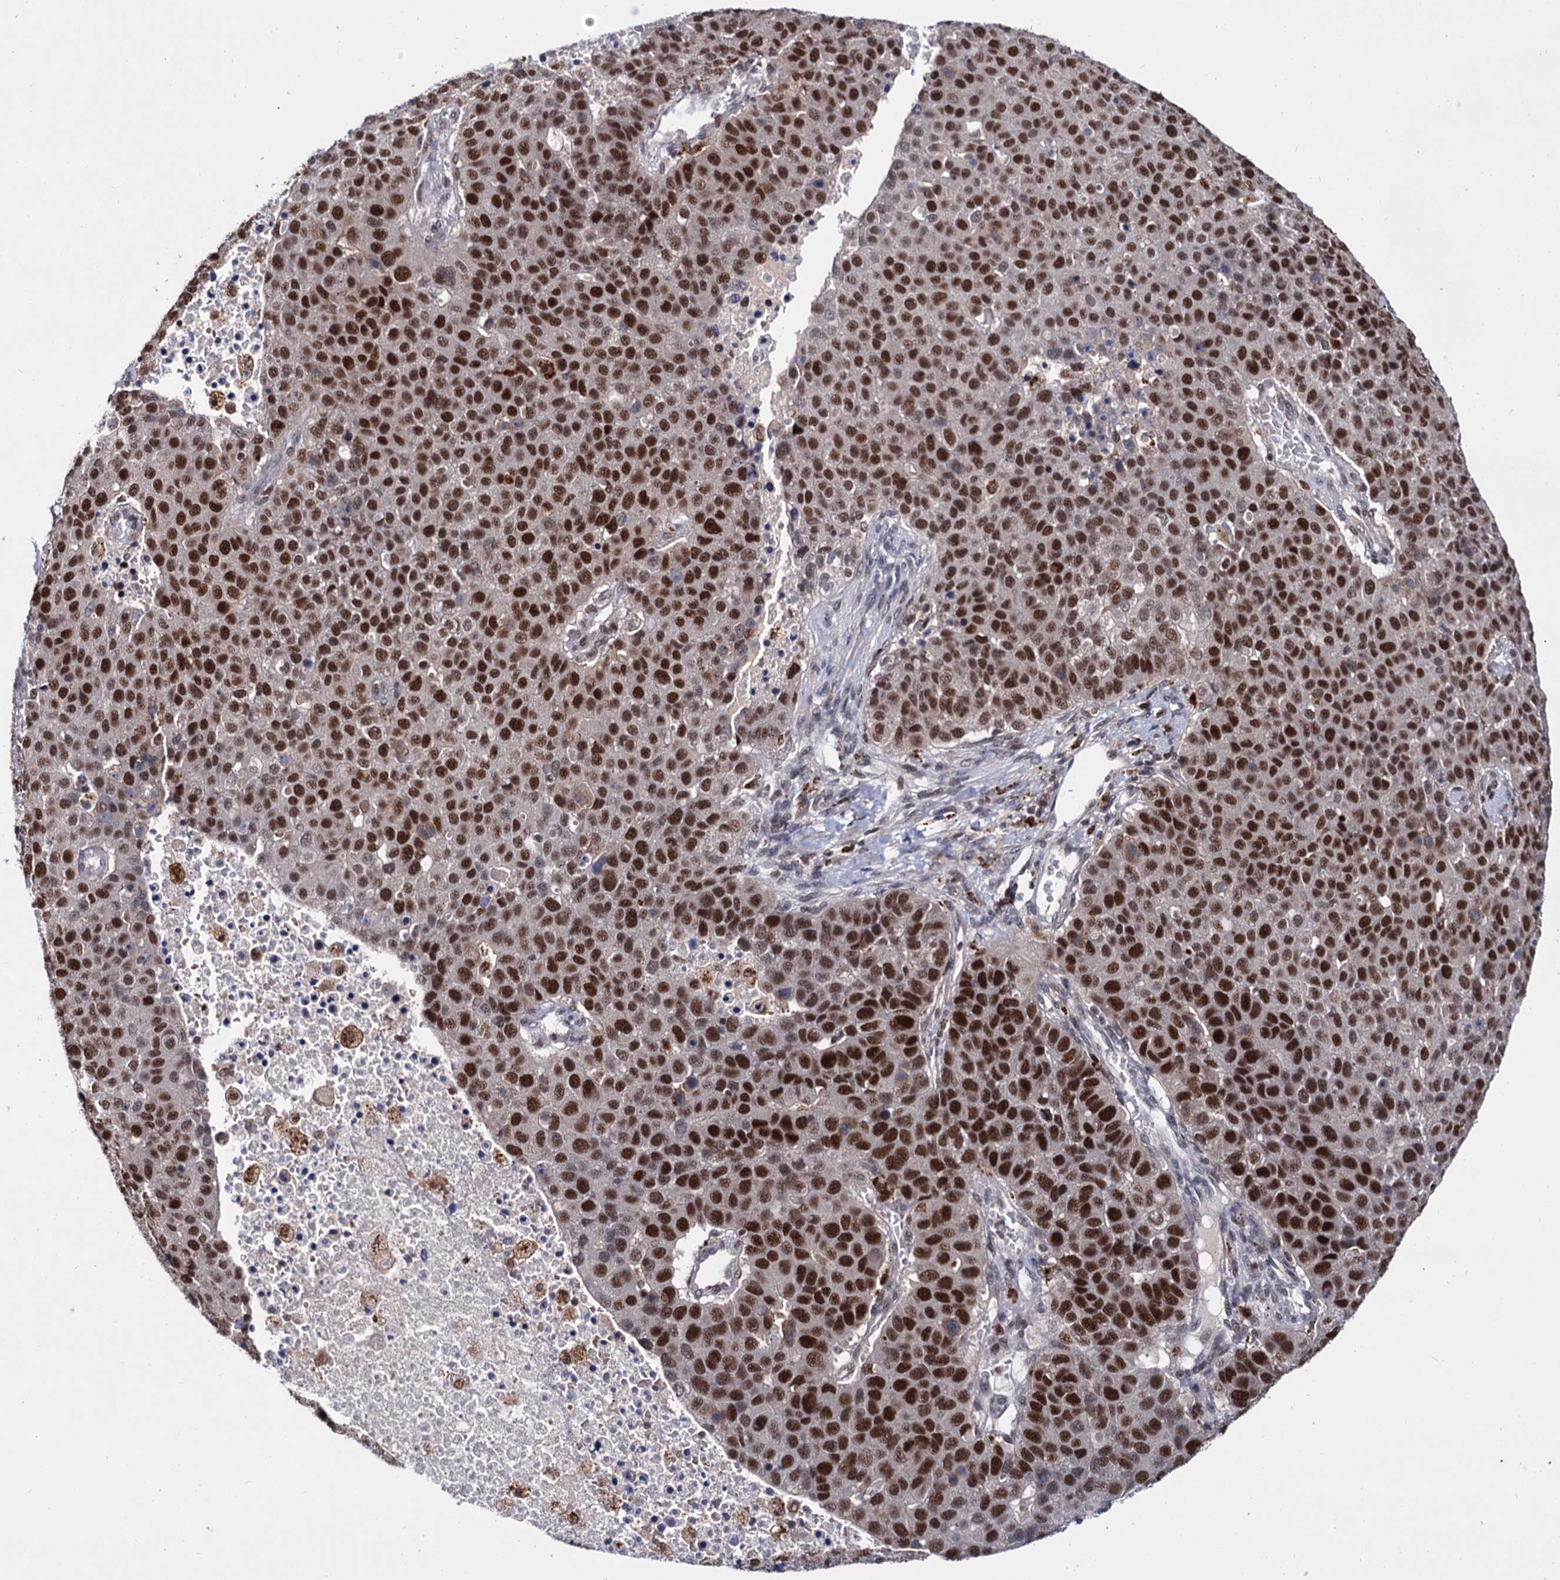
{"staining": {"intensity": "strong", "quantity": ">75%", "location": "nuclear"}, "tissue": "pancreatic cancer", "cell_type": "Tumor cells", "image_type": "cancer", "snomed": [{"axis": "morphology", "description": "Adenocarcinoma, NOS"}, {"axis": "topography", "description": "Pancreas"}], "caption": "The image reveals a brown stain indicating the presence of a protein in the nuclear of tumor cells in pancreatic cancer.", "gene": "RNASEH2B", "patient": {"sex": "female", "age": 61}}